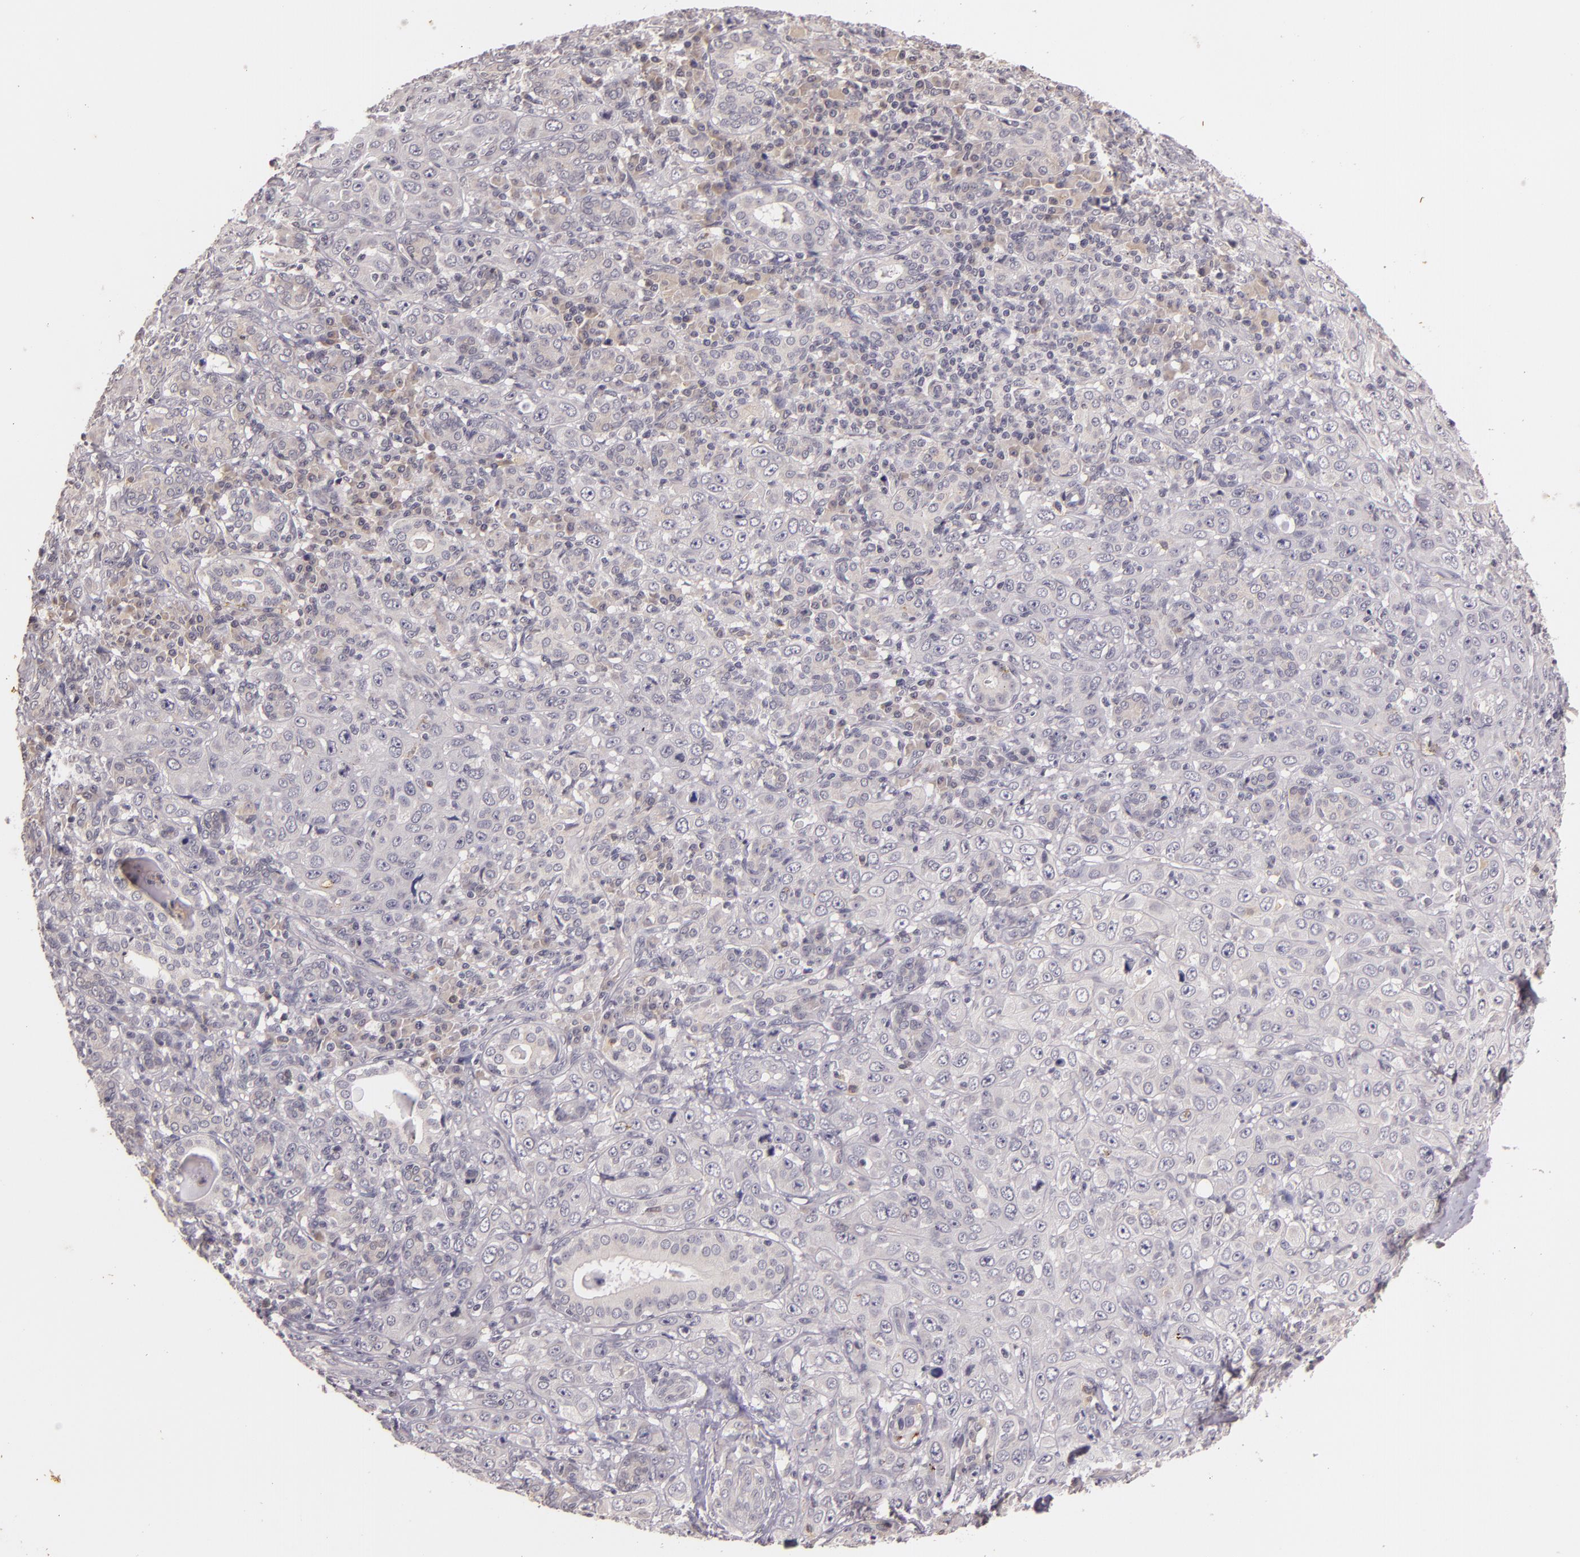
{"staining": {"intensity": "negative", "quantity": "none", "location": "none"}, "tissue": "skin cancer", "cell_type": "Tumor cells", "image_type": "cancer", "snomed": [{"axis": "morphology", "description": "Squamous cell carcinoma, NOS"}, {"axis": "topography", "description": "Skin"}], "caption": "This is an IHC photomicrograph of human squamous cell carcinoma (skin). There is no expression in tumor cells.", "gene": "TFF1", "patient": {"sex": "male", "age": 84}}